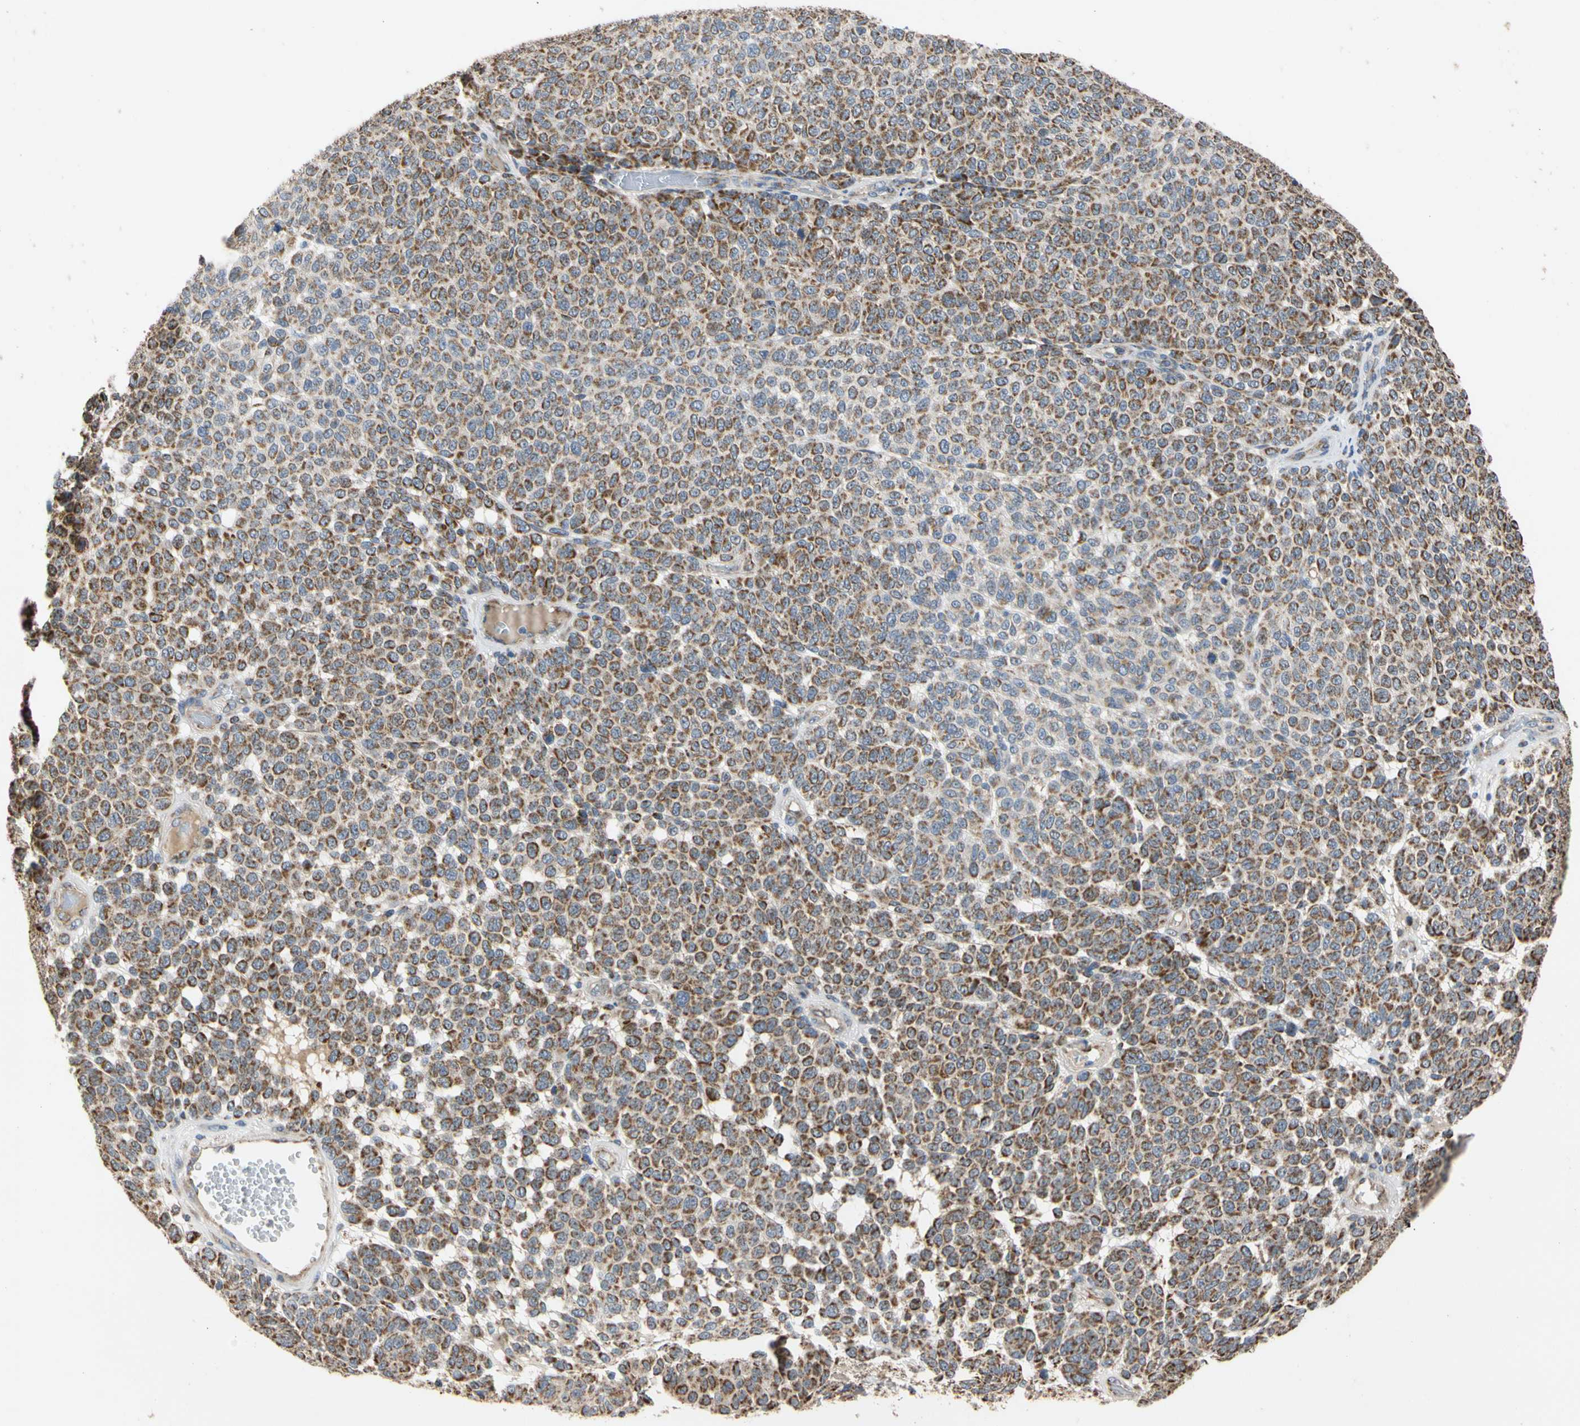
{"staining": {"intensity": "moderate", "quantity": ">75%", "location": "cytoplasmic/membranous"}, "tissue": "melanoma", "cell_type": "Tumor cells", "image_type": "cancer", "snomed": [{"axis": "morphology", "description": "Malignant melanoma, NOS"}, {"axis": "topography", "description": "Skin"}], "caption": "A brown stain shows moderate cytoplasmic/membranous staining of a protein in human malignant melanoma tumor cells. Using DAB (3,3'-diaminobenzidine) (brown) and hematoxylin (blue) stains, captured at high magnification using brightfield microscopy.", "gene": "GPD2", "patient": {"sex": "male", "age": 59}}